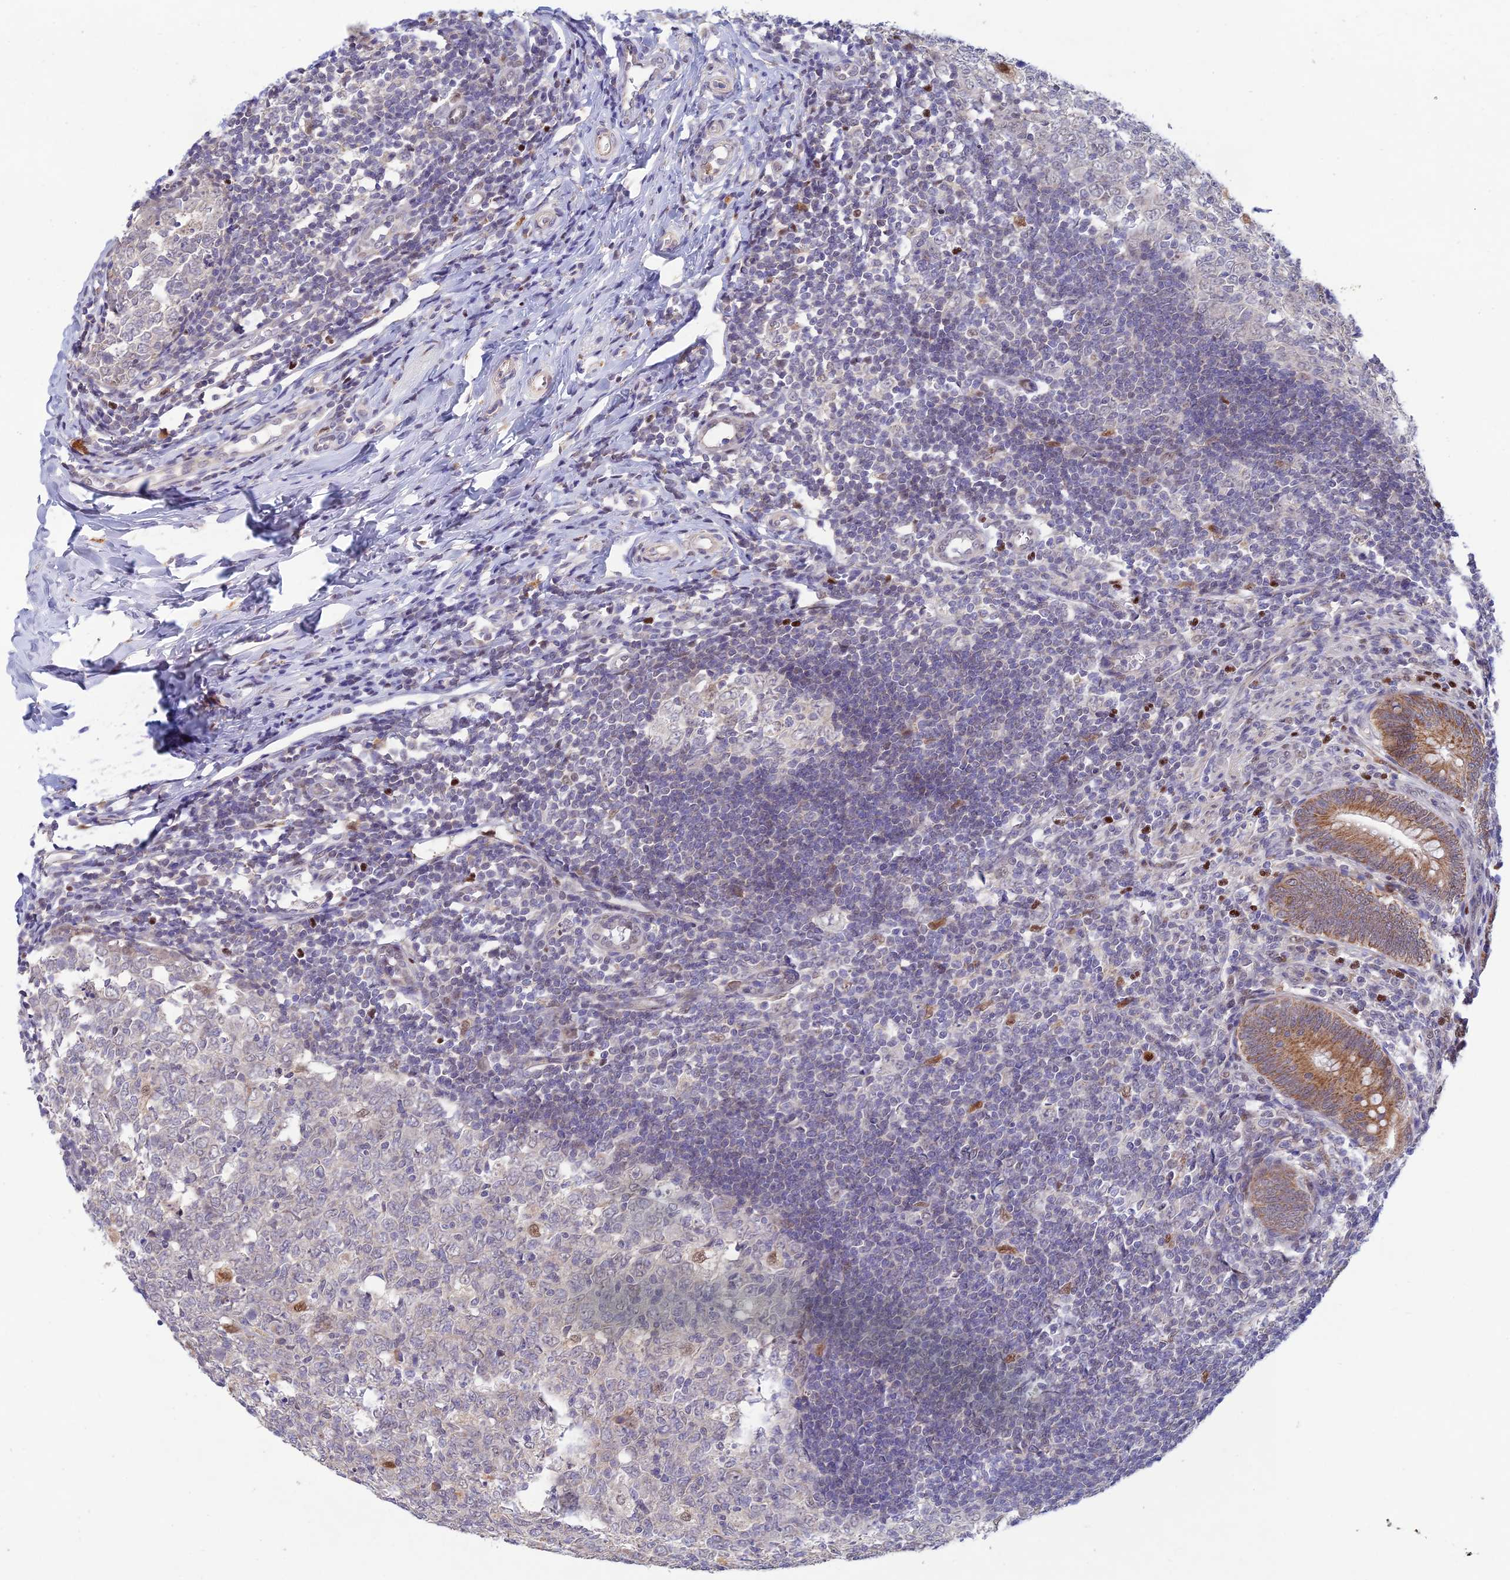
{"staining": {"intensity": "moderate", "quantity": ">75%", "location": "cytoplasmic/membranous"}, "tissue": "appendix", "cell_type": "Glandular cells", "image_type": "normal", "snomed": [{"axis": "morphology", "description": "Normal tissue, NOS"}, {"axis": "topography", "description": "Appendix"}], "caption": "Immunohistochemical staining of unremarkable appendix reveals moderate cytoplasmic/membranous protein expression in approximately >75% of glandular cells. (IHC, brightfield microscopy, high magnification).", "gene": "FASTKD5", "patient": {"sex": "male", "age": 14}}